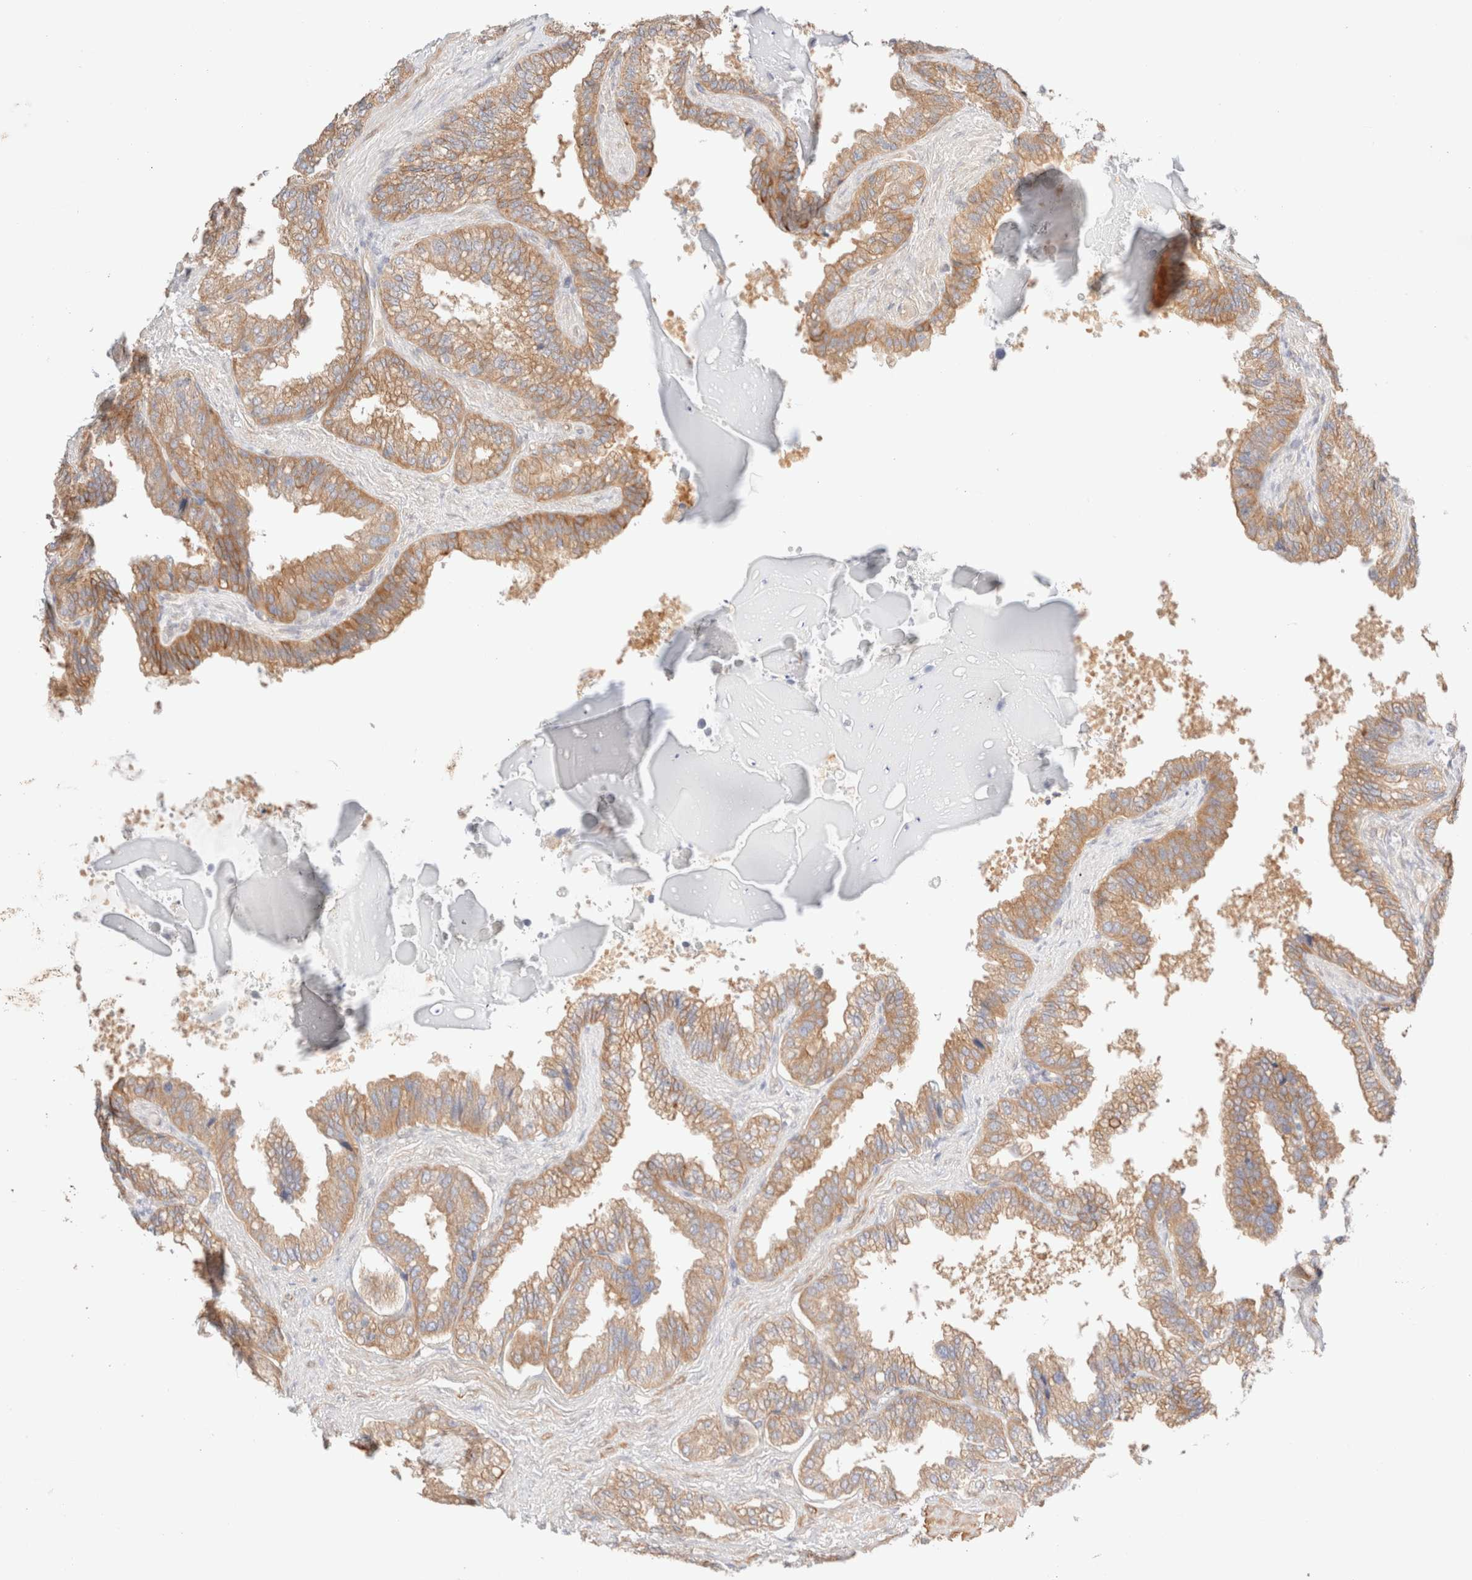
{"staining": {"intensity": "moderate", "quantity": ">75%", "location": "cytoplasmic/membranous"}, "tissue": "seminal vesicle", "cell_type": "Glandular cells", "image_type": "normal", "snomed": [{"axis": "morphology", "description": "Normal tissue, NOS"}, {"axis": "topography", "description": "Seminal veicle"}], "caption": "DAB immunohistochemical staining of benign human seminal vesicle displays moderate cytoplasmic/membranous protein staining in about >75% of glandular cells. (DAB IHC, brown staining for protein, blue staining for nuclei).", "gene": "NIBAN2", "patient": {"sex": "male", "age": 46}}